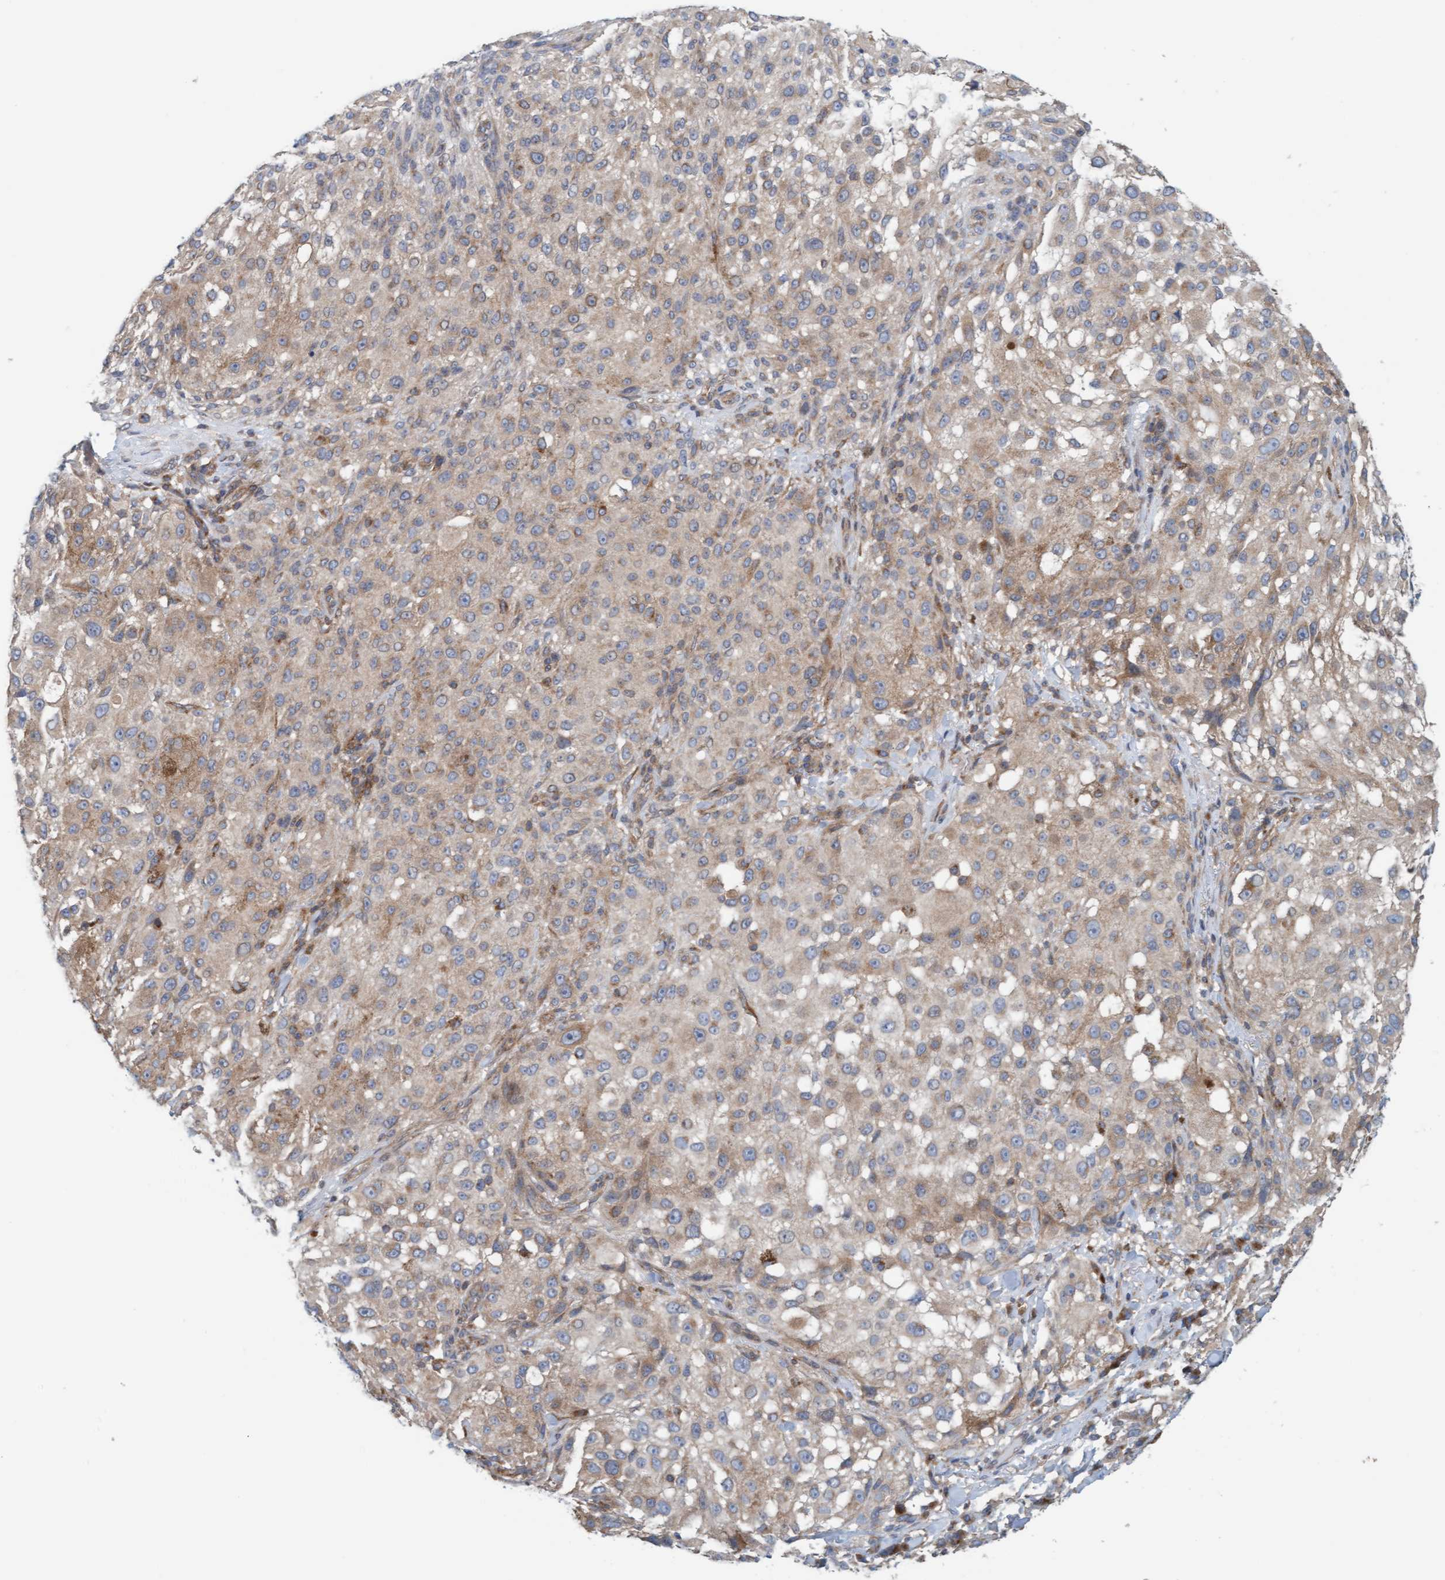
{"staining": {"intensity": "weak", "quantity": "25%-75%", "location": "cytoplasmic/membranous"}, "tissue": "melanoma", "cell_type": "Tumor cells", "image_type": "cancer", "snomed": [{"axis": "morphology", "description": "Necrosis, NOS"}, {"axis": "morphology", "description": "Malignant melanoma, NOS"}, {"axis": "topography", "description": "Skin"}], "caption": "A high-resolution image shows immunohistochemistry (IHC) staining of malignant melanoma, which demonstrates weak cytoplasmic/membranous positivity in approximately 25%-75% of tumor cells.", "gene": "UBAP1", "patient": {"sex": "female", "age": 87}}